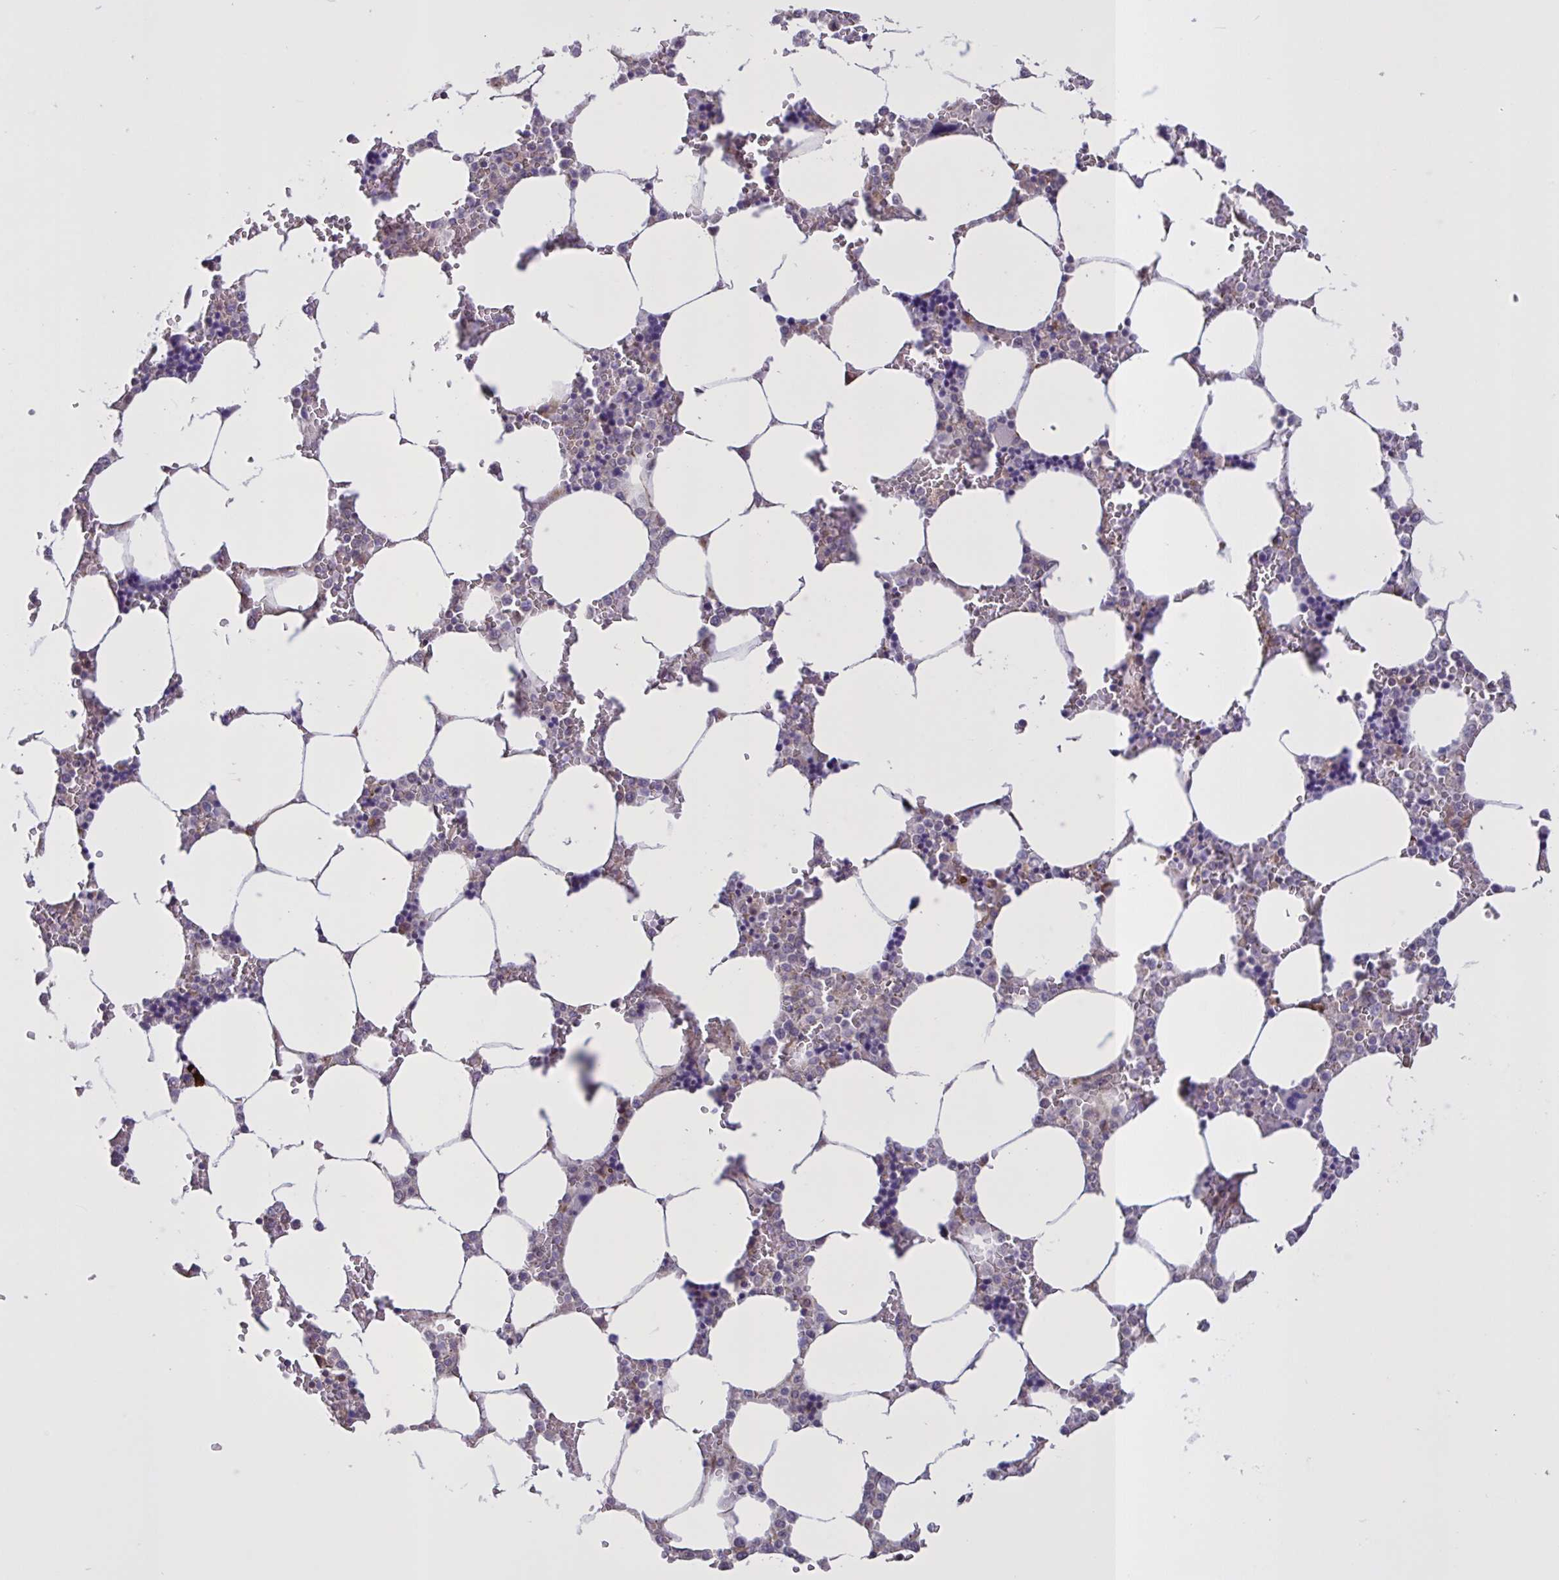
{"staining": {"intensity": "weak", "quantity": "<25%", "location": "cytoplasmic/membranous"}, "tissue": "bone marrow", "cell_type": "Hematopoietic cells", "image_type": "normal", "snomed": [{"axis": "morphology", "description": "Normal tissue, NOS"}, {"axis": "topography", "description": "Bone marrow"}], "caption": "IHC image of unremarkable bone marrow: bone marrow stained with DAB demonstrates no significant protein staining in hematopoietic cells. (DAB immunohistochemistry visualized using brightfield microscopy, high magnification).", "gene": "MRGPRX2", "patient": {"sex": "male", "age": 64}}